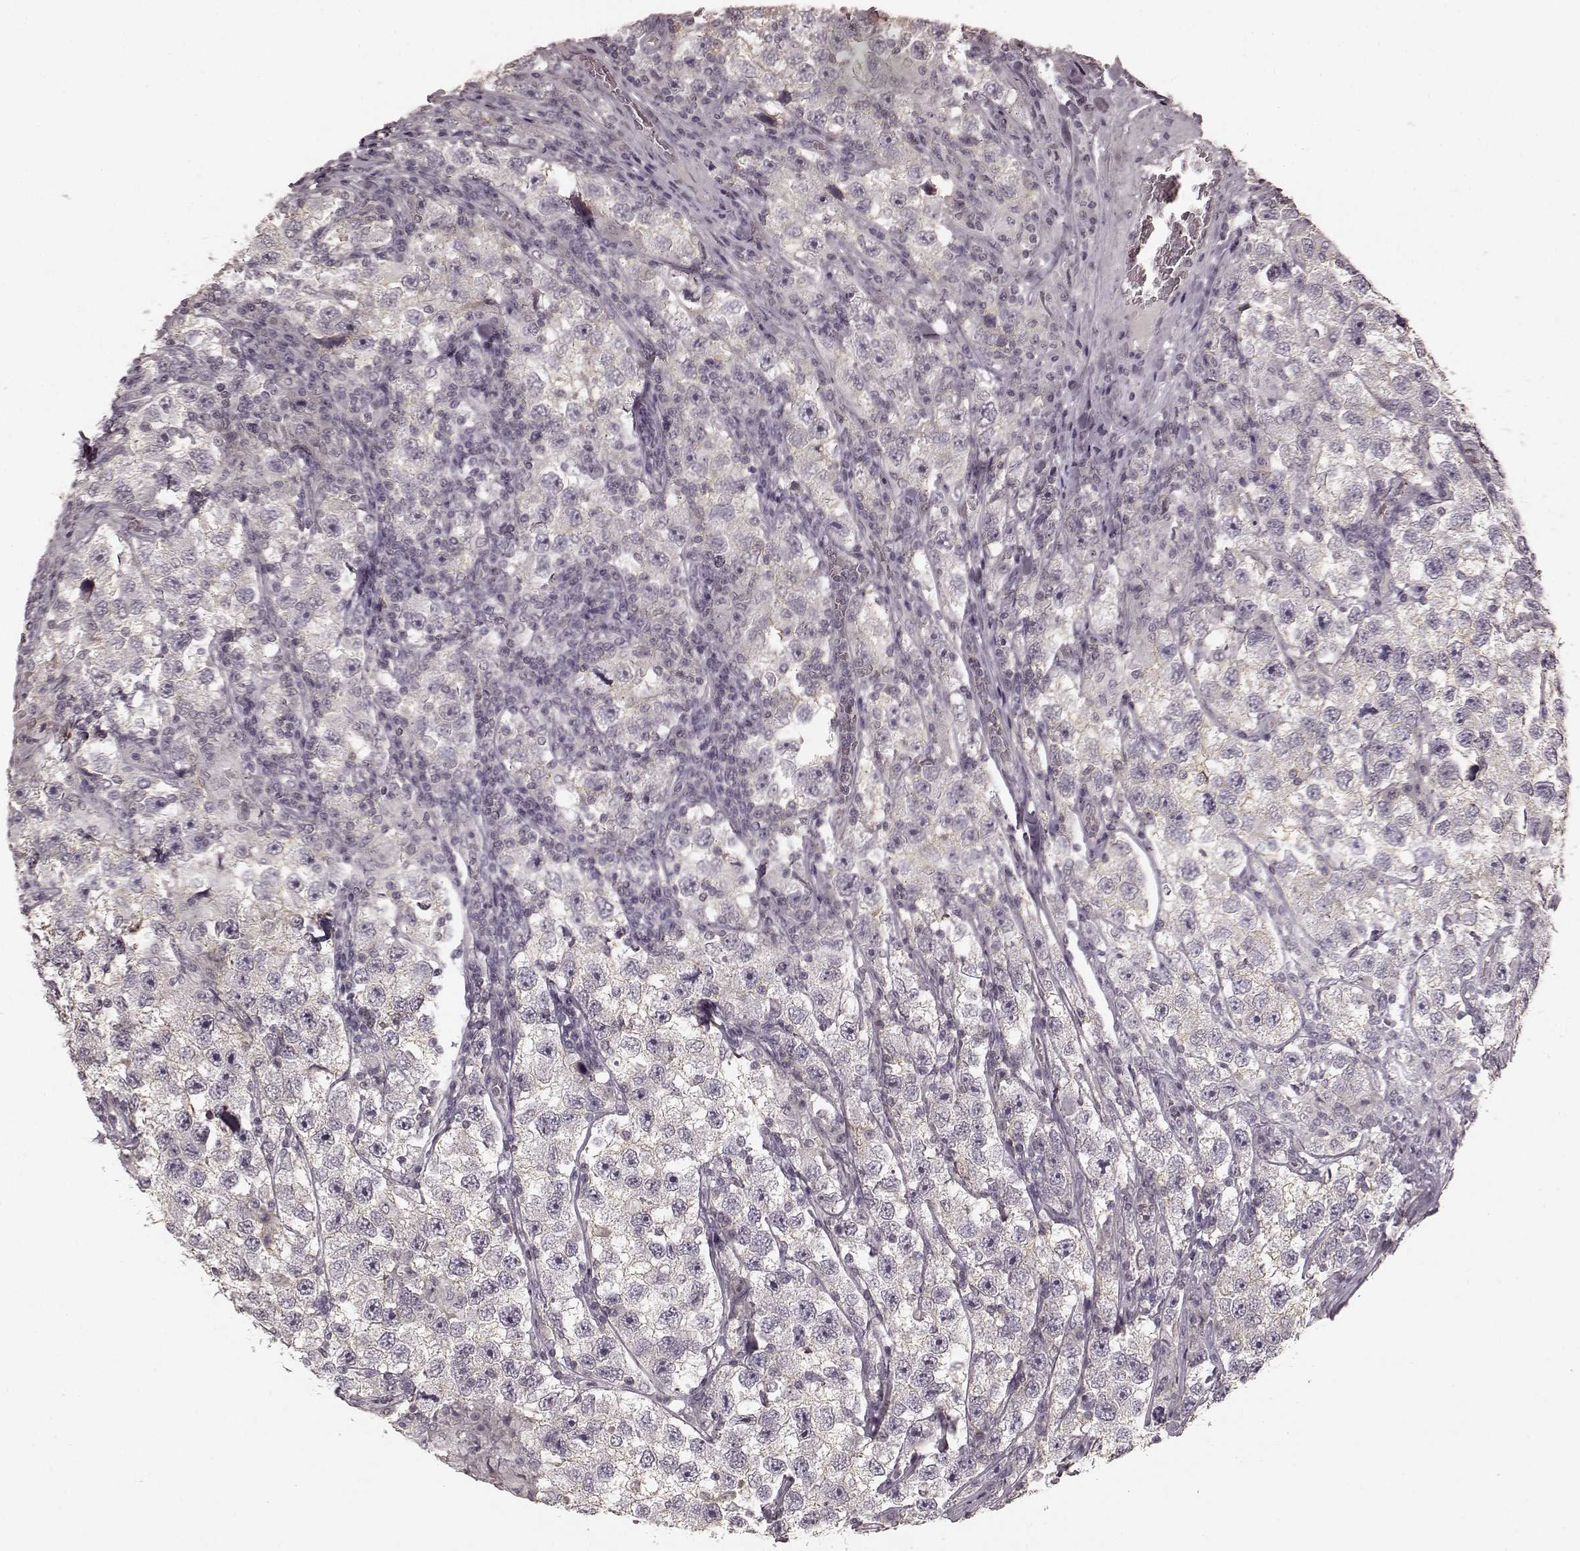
{"staining": {"intensity": "negative", "quantity": "none", "location": "none"}, "tissue": "testis cancer", "cell_type": "Tumor cells", "image_type": "cancer", "snomed": [{"axis": "morphology", "description": "Seminoma, NOS"}, {"axis": "topography", "description": "Testis"}], "caption": "Testis cancer stained for a protein using immunohistochemistry (IHC) exhibits no expression tumor cells.", "gene": "PRKCE", "patient": {"sex": "male", "age": 26}}